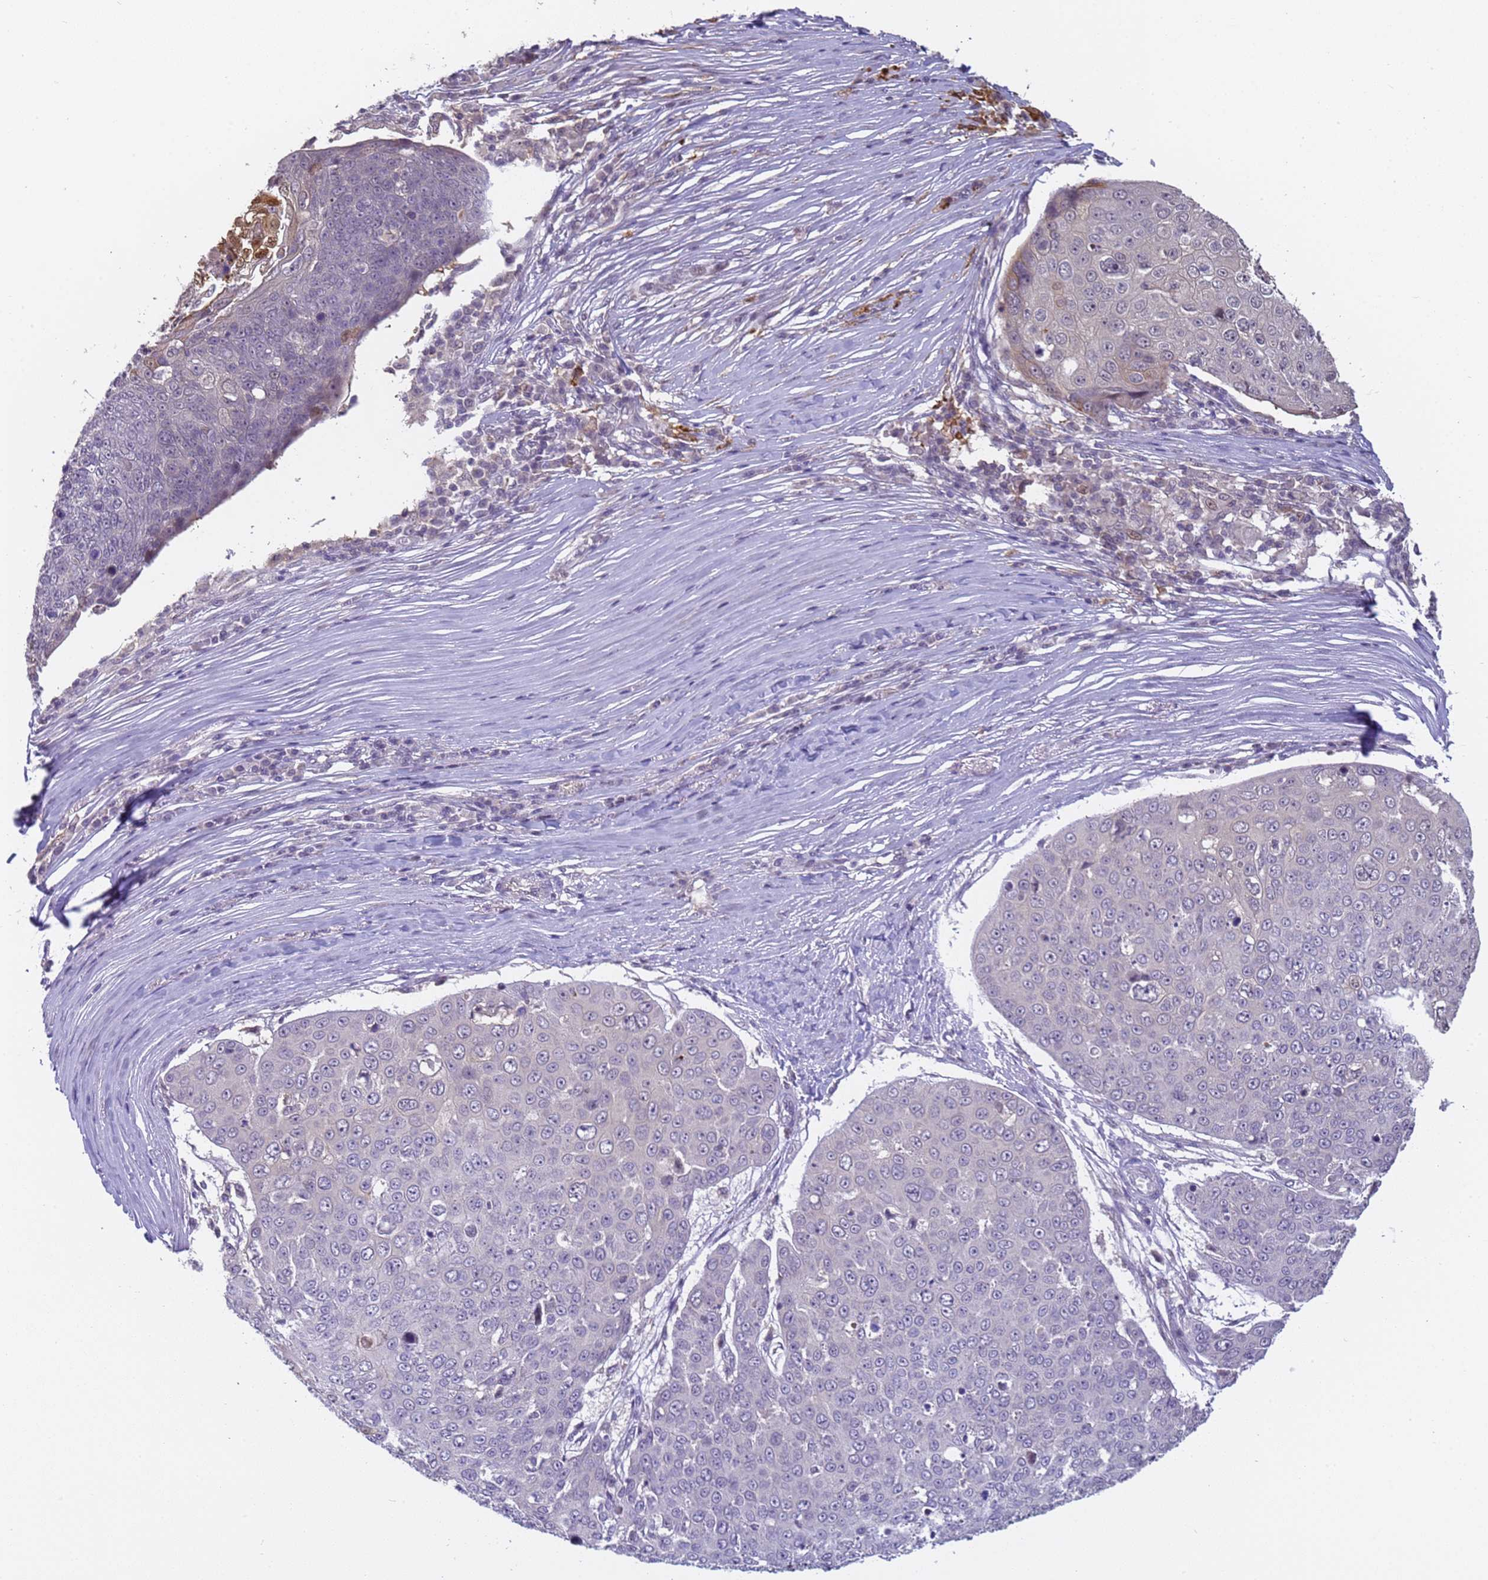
{"staining": {"intensity": "negative", "quantity": "none", "location": "none"}, "tissue": "skin cancer", "cell_type": "Tumor cells", "image_type": "cancer", "snomed": [{"axis": "morphology", "description": "Squamous cell carcinoma, NOS"}, {"axis": "topography", "description": "Skin"}], "caption": "Human skin cancer (squamous cell carcinoma) stained for a protein using immunohistochemistry reveals no staining in tumor cells.", "gene": "VWA3A", "patient": {"sex": "male", "age": 71}}